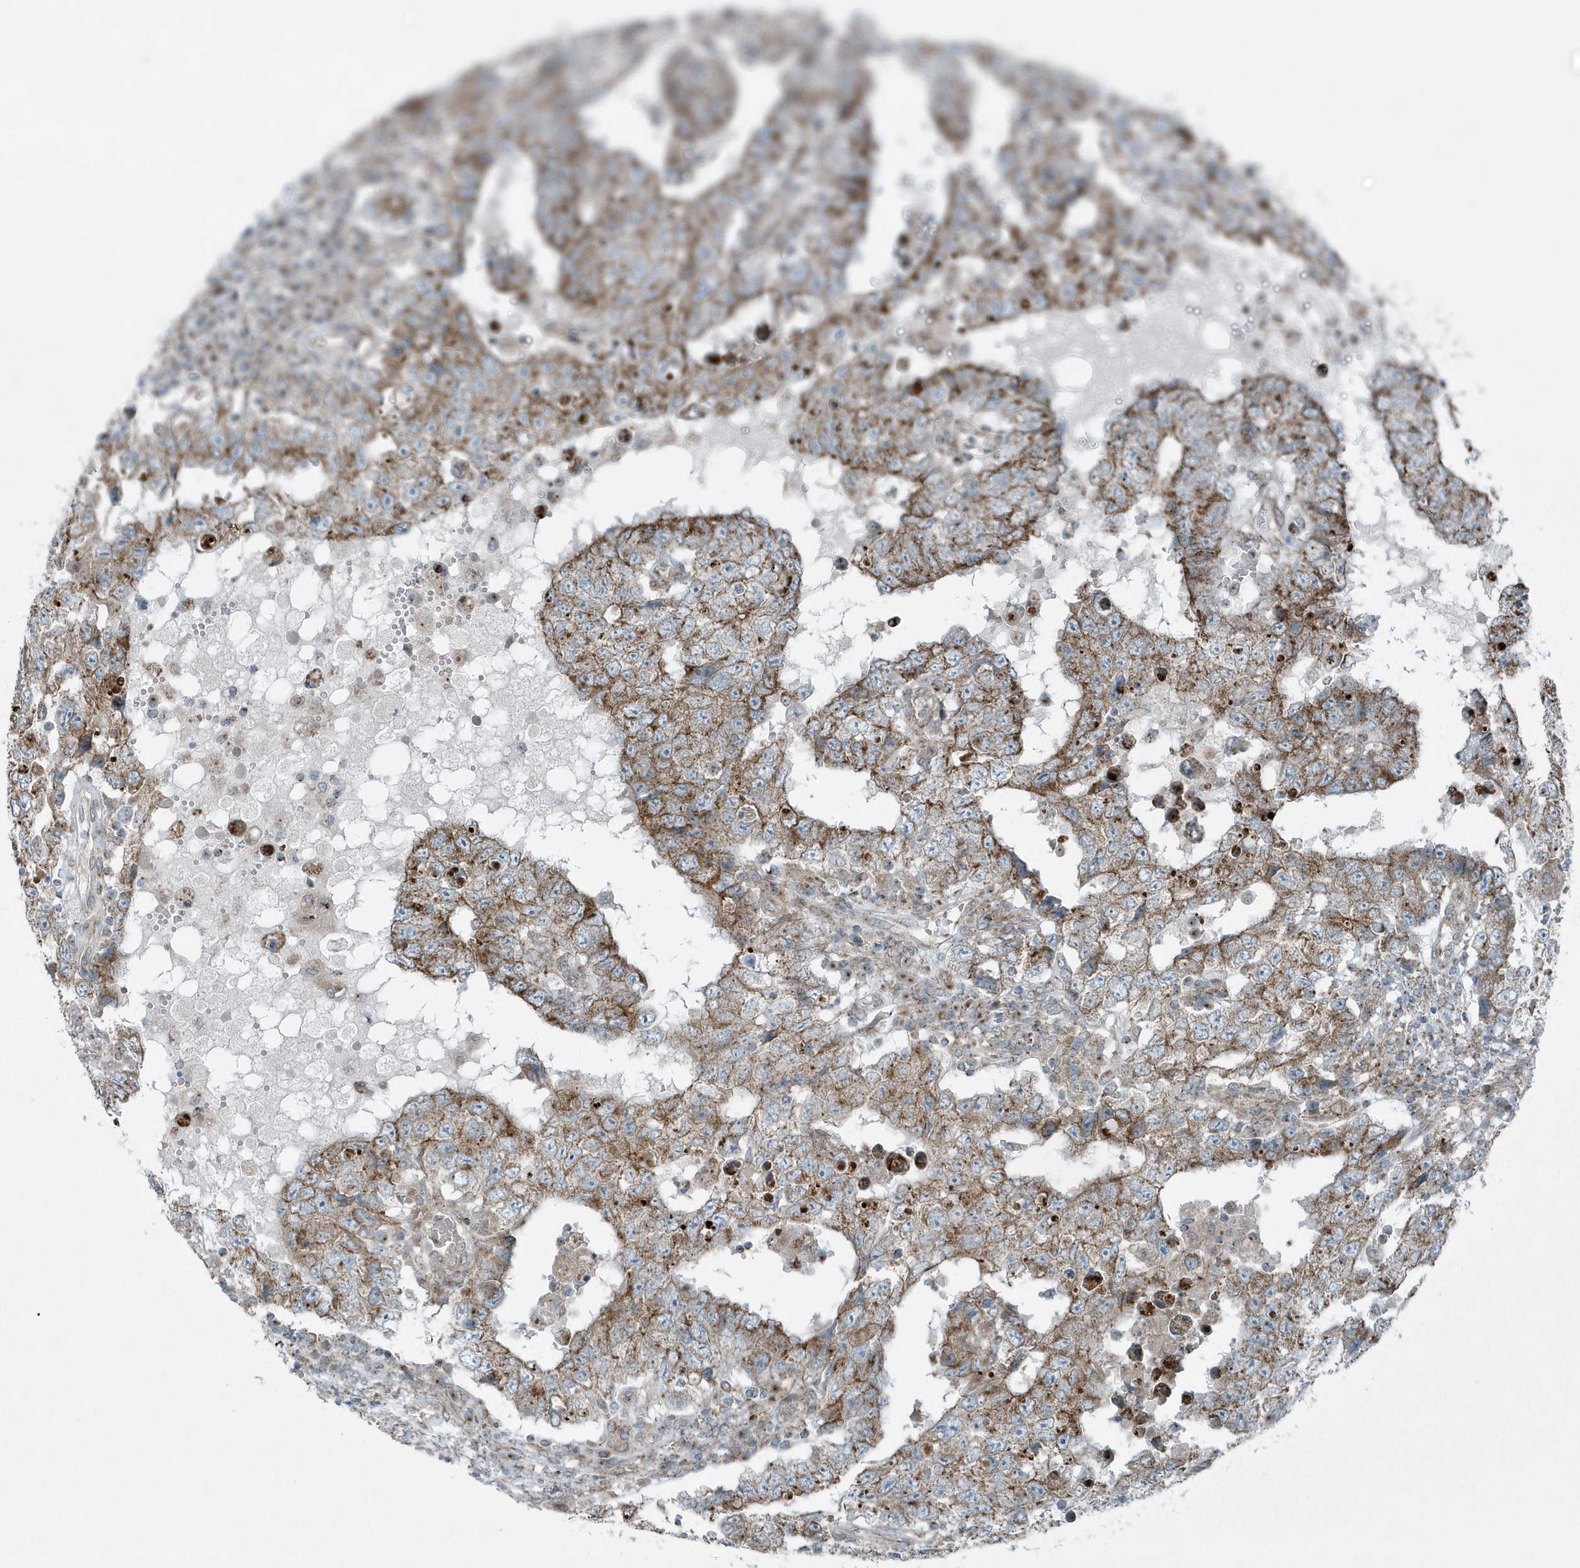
{"staining": {"intensity": "moderate", "quantity": "25%-75%", "location": "cytoplasmic/membranous"}, "tissue": "testis cancer", "cell_type": "Tumor cells", "image_type": "cancer", "snomed": [{"axis": "morphology", "description": "Carcinoma, Embryonal, NOS"}, {"axis": "topography", "description": "Testis"}], "caption": "Brown immunohistochemical staining in testis cancer reveals moderate cytoplasmic/membranous expression in about 25%-75% of tumor cells.", "gene": "GCC2", "patient": {"sex": "male", "age": 26}}